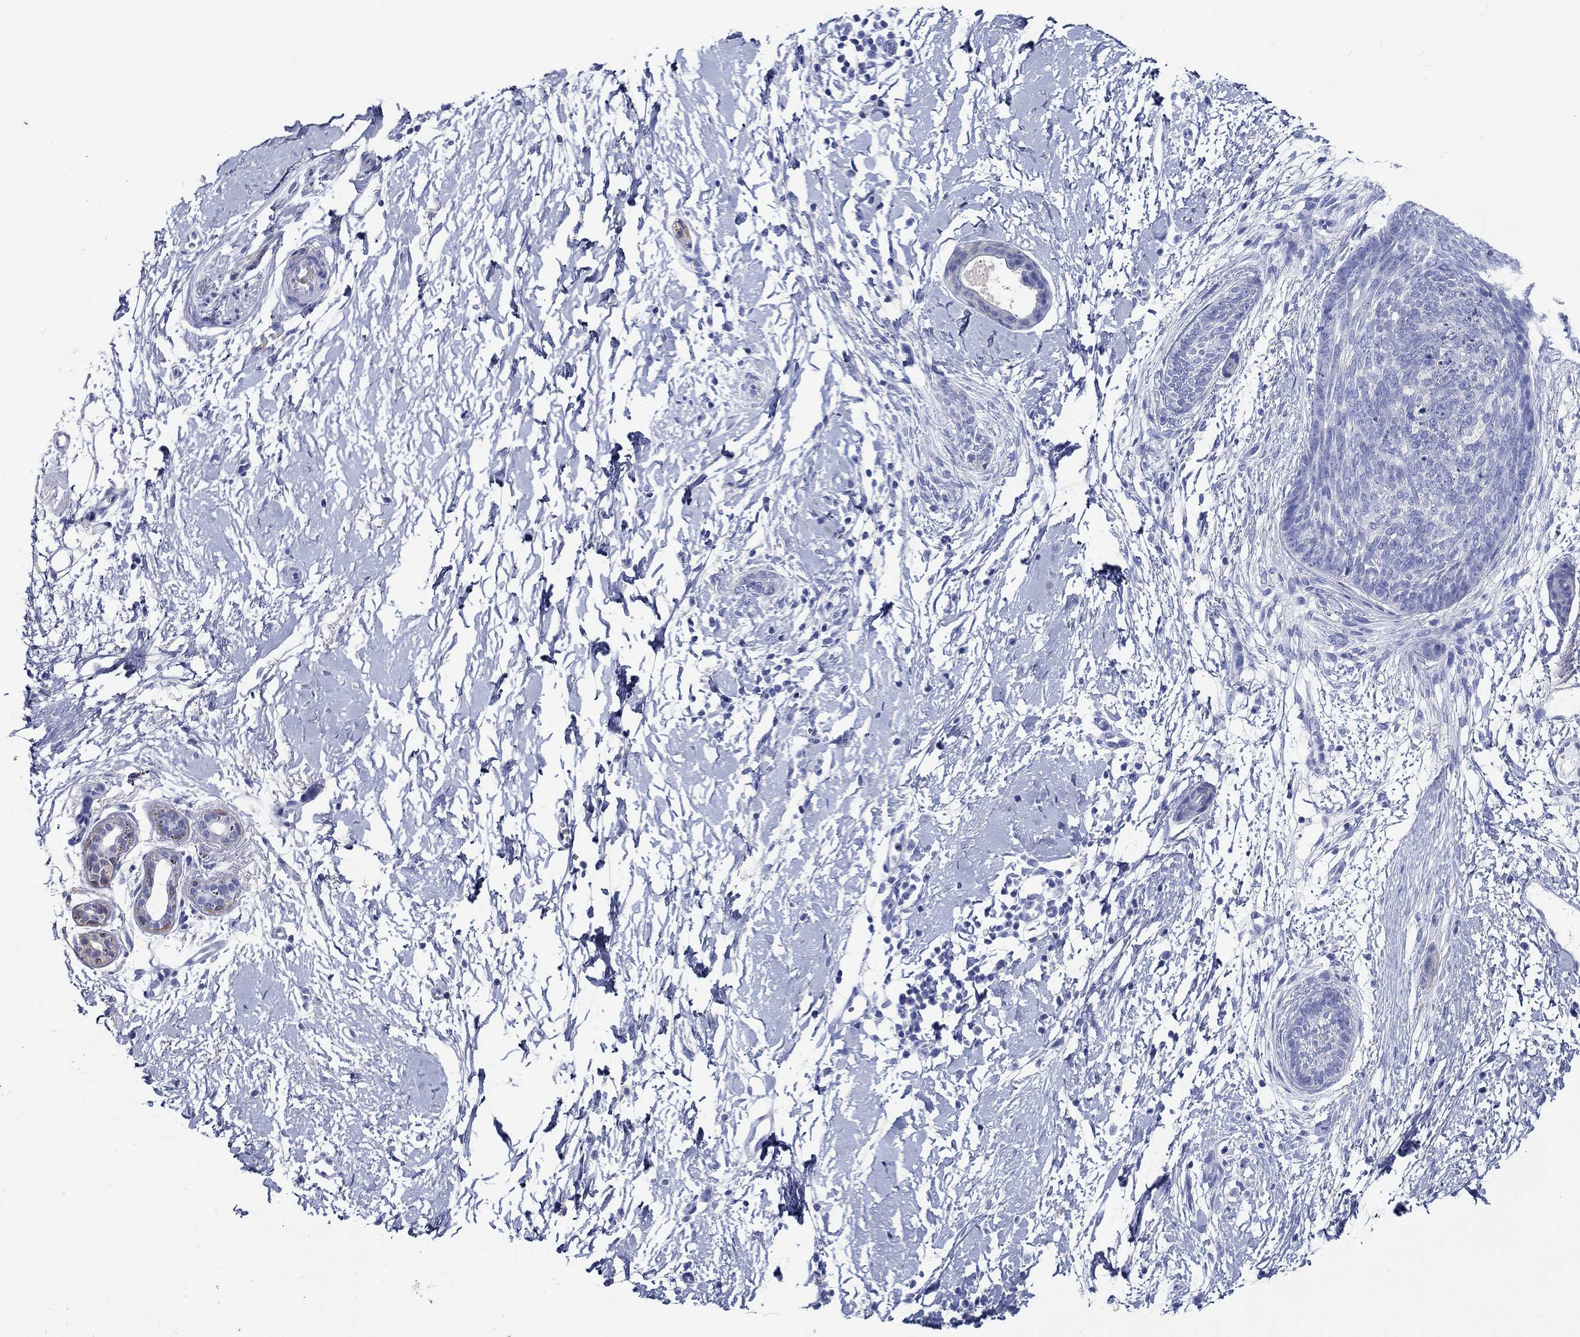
{"staining": {"intensity": "negative", "quantity": "none", "location": "none"}, "tissue": "skin cancer", "cell_type": "Tumor cells", "image_type": "cancer", "snomed": [{"axis": "morphology", "description": "Normal tissue, NOS"}, {"axis": "morphology", "description": "Basal cell carcinoma"}, {"axis": "topography", "description": "Skin"}], "caption": "Tumor cells show no significant protein positivity in skin cancer (basal cell carcinoma). (DAB (3,3'-diaminobenzidine) IHC, high magnification).", "gene": "FBXO2", "patient": {"sex": "male", "age": 84}}